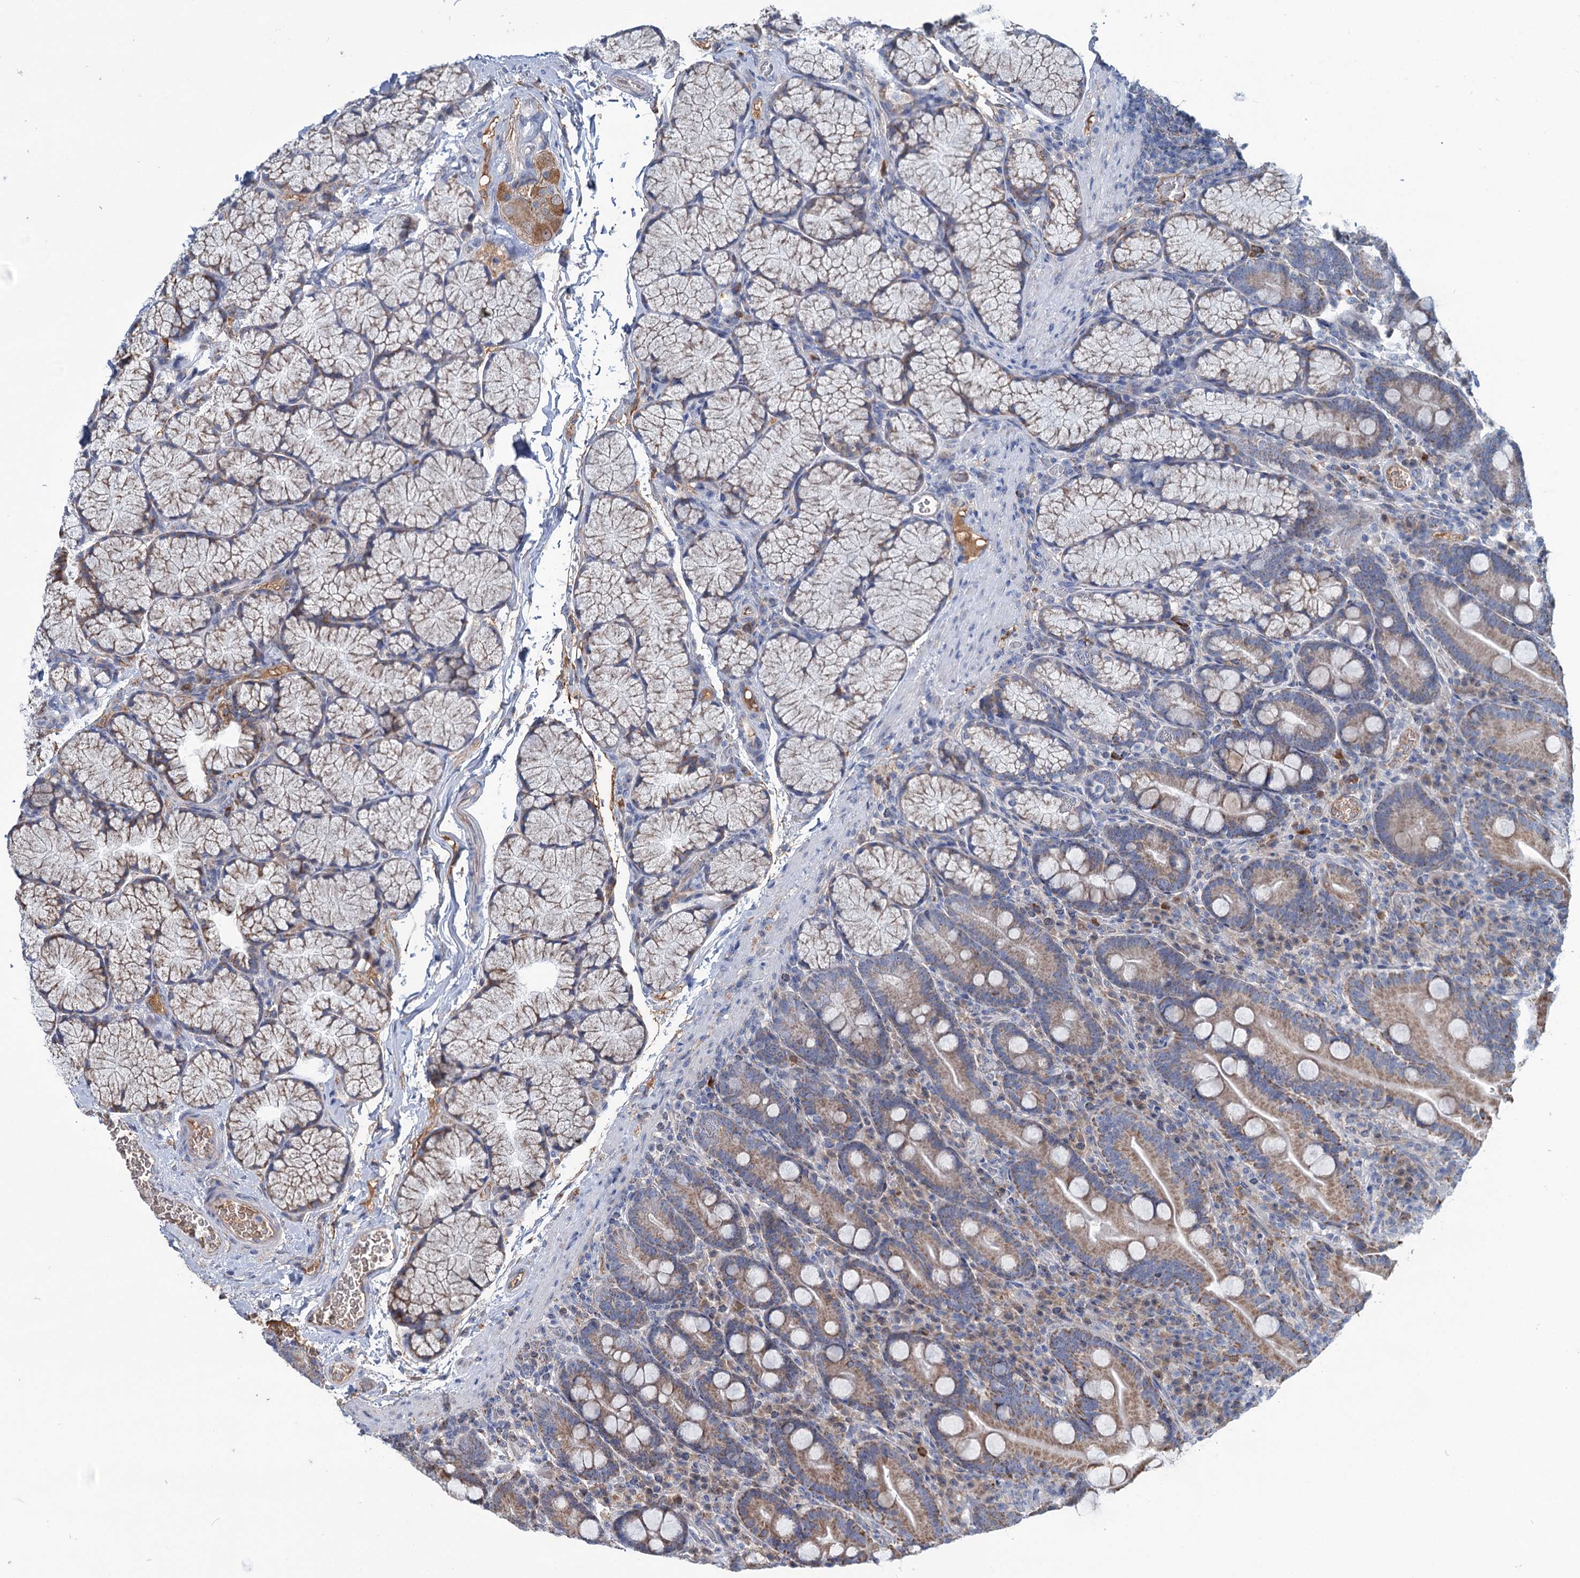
{"staining": {"intensity": "moderate", "quantity": "25%-75%", "location": "cytoplasmic/membranous"}, "tissue": "duodenum", "cell_type": "Glandular cells", "image_type": "normal", "snomed": [{"axis": "morphology", "description": "Normal tissue, NOS"}, {"axis": "topography", "description": "Duodenum"}], "caption": "Immunohistochemical staining of unremarkable human duodenum shows 25%-75% levels of moderate cytoplasmic/membranous protein staining in approximately 25%-75% of glandular cells.", "gene": "LPIN1", "patient": {"sex": "male", "age": 35}}